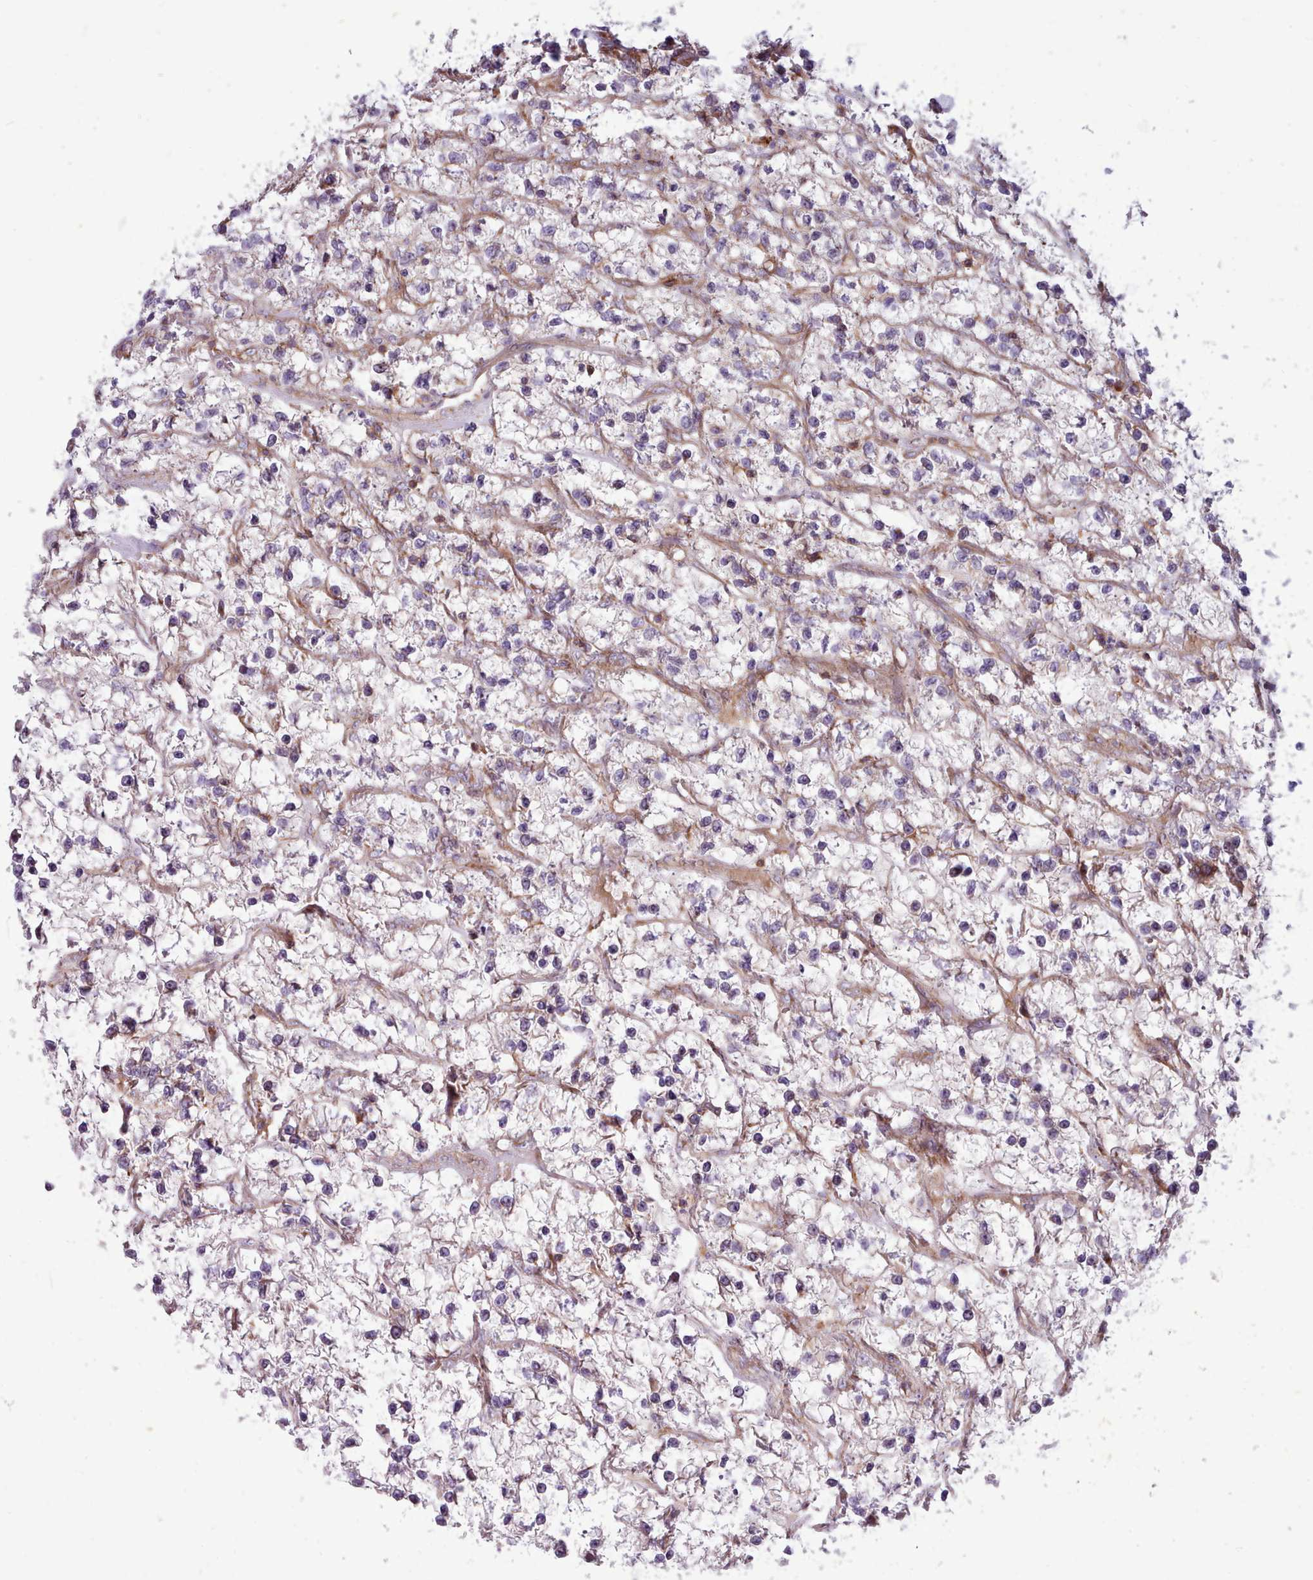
{"staining": {"intensity": "negative", "quantity": "none", "location": "none"}, "tissue": "renal cancer", "cell_type": "Tumor cells", "image_type": "cancer", "snomed": [{"axis": "morphology", "description": "Adenocarcinoma, NOS"}, {"axis": "topography", "description": "Kidney"}], "caption": "DAB (3,3'-diaminobenzidine) immunohistochemical staining of human renal adenocarcinoma shows no significant staining in tumor cells. (Immunohistochemistry (ihc), brightfield microscopy, high magnification).", "gene": "TENT4B", "patient": {"sex": "female", "age": 57}}